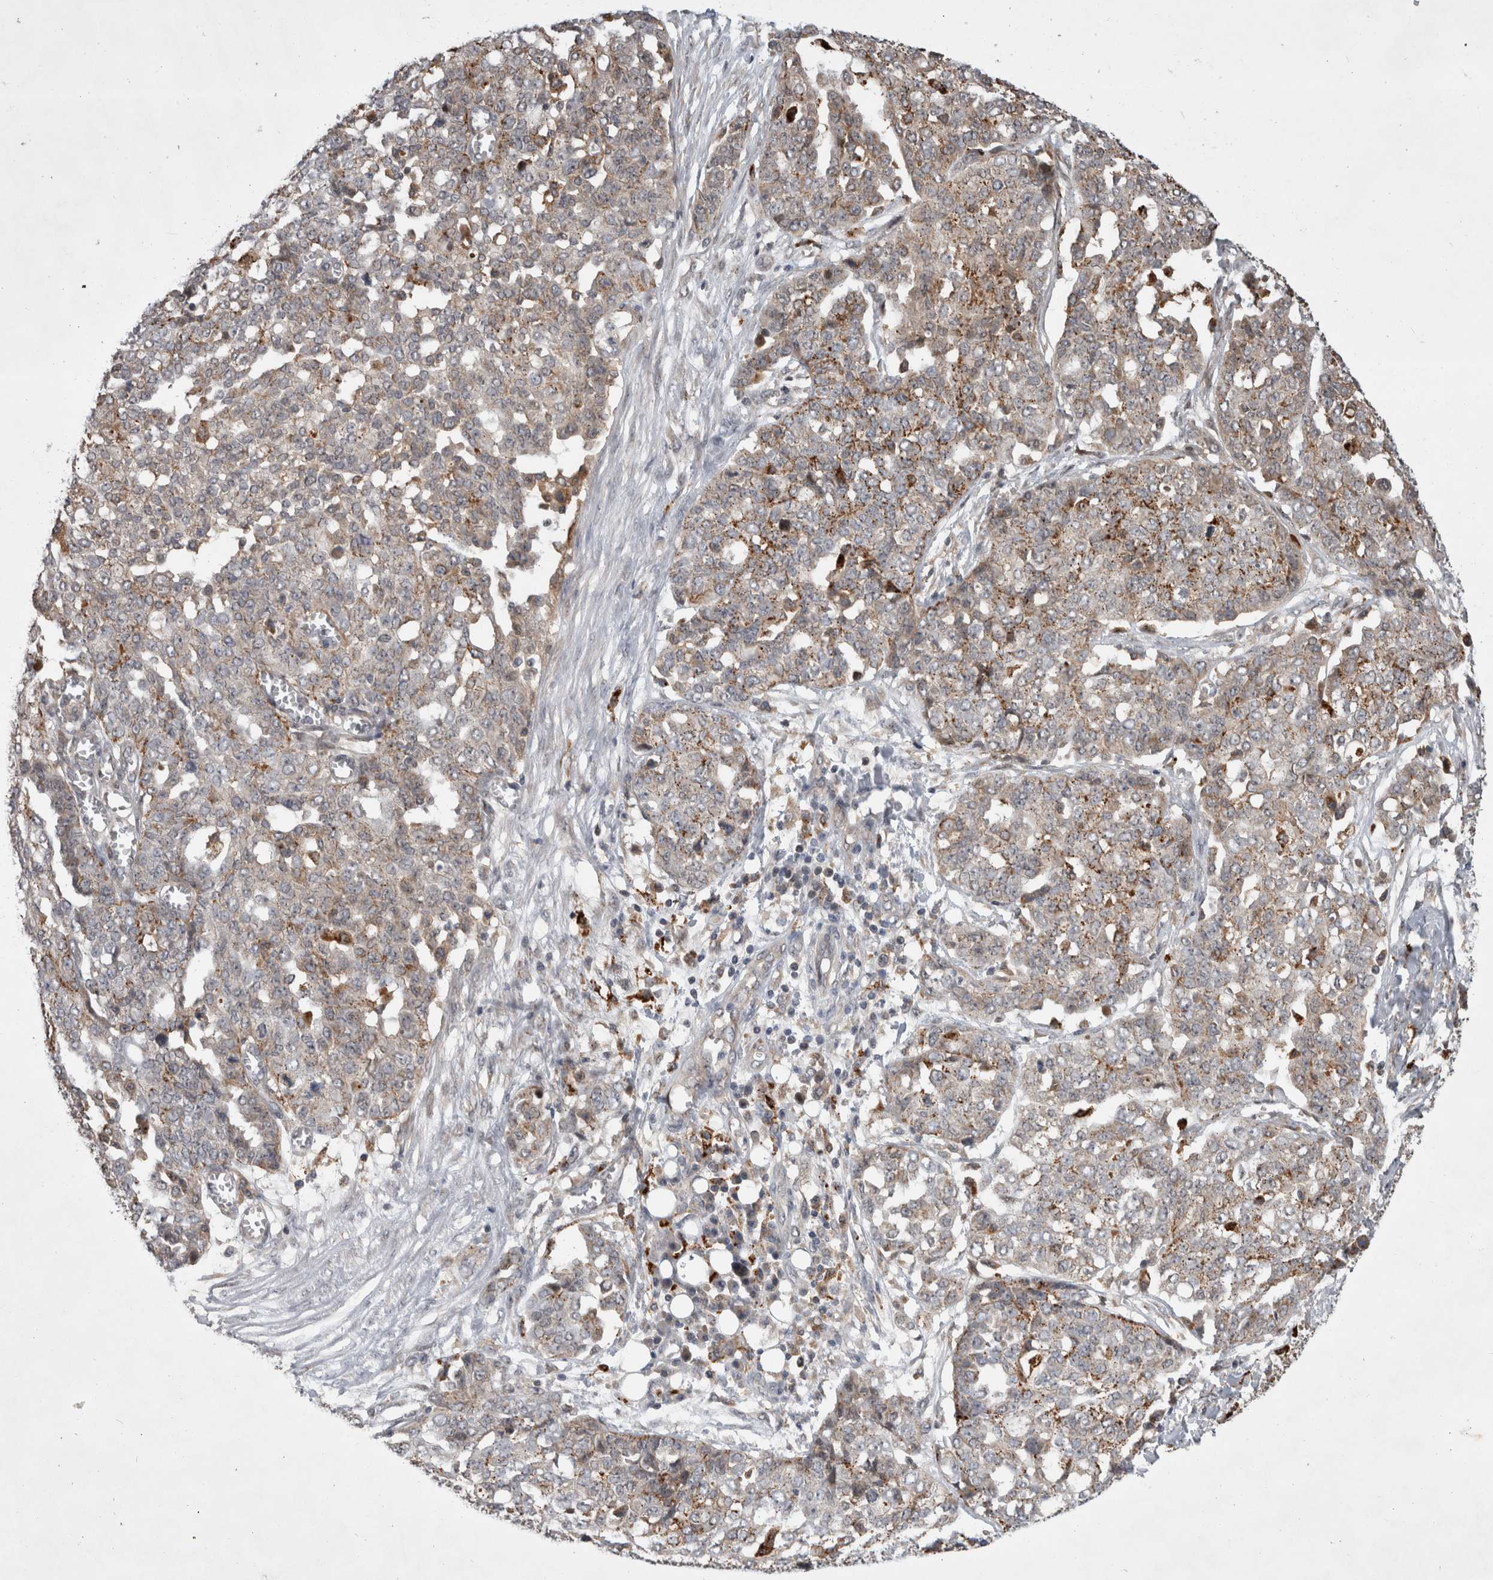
{"staining": {"intensity": "moderate", "quantity": "<25%", "location": "cytoplasmic/membranous"}, "tissue": "ovarian cancer", "cell_type": "Tumor cells", "image_type": "cancer", "snomed": [{"axis": "morphology", "description": "Cystadenocarcinoma, serous, NOS"}, {"axis": "topography", "description": "Soft tissue"}, {"axis": "topography", "description": "Ovary"}], "caption": "Ovarian serous cystadenocarcinoma stained with DAB immunohistochemistry (IHC) displays low levels of moderate cytoplasmic/membranous expression in approximately <25% of tumor cells.", "gene": "MRPL37", "patient": {"sex": "female", "age": 57}}